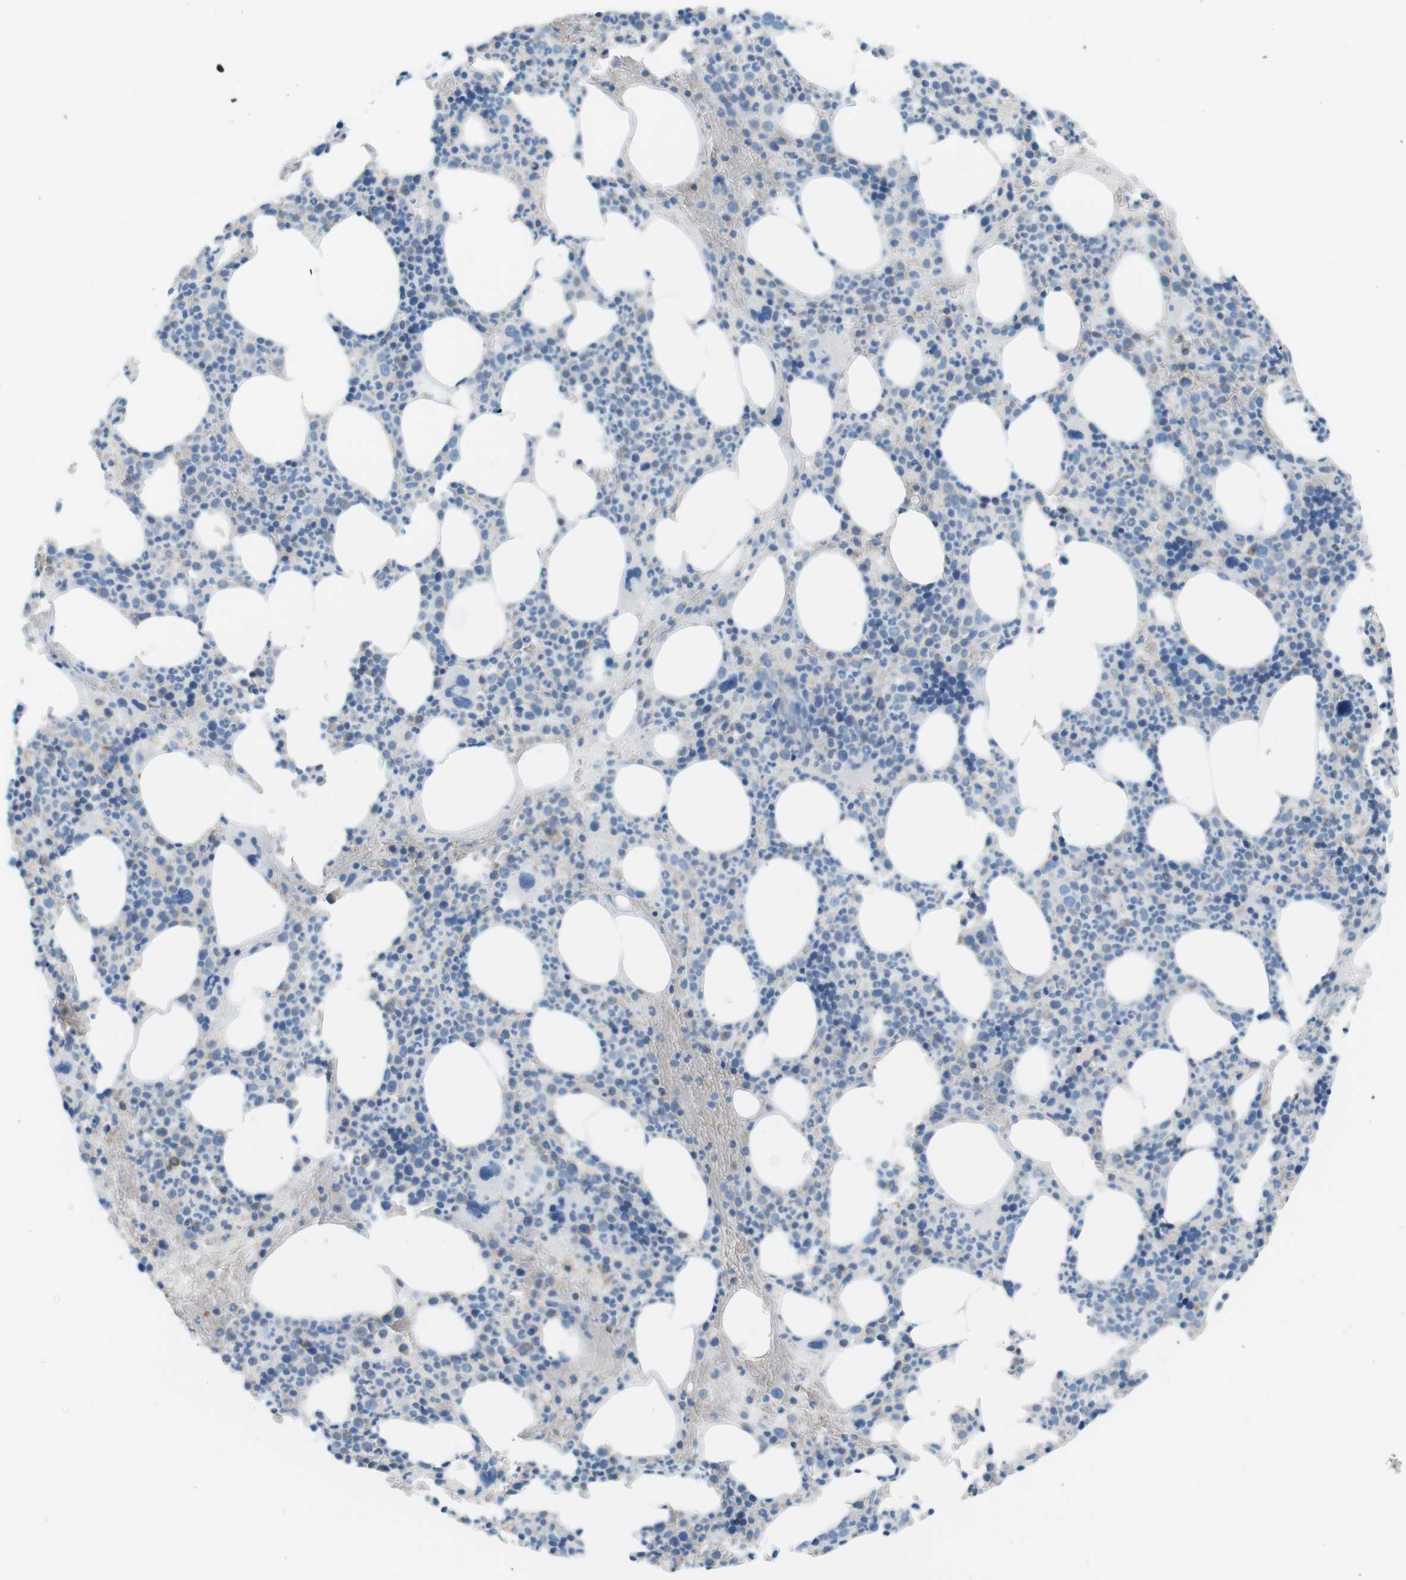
{"staining": {"intensity": "weak", "quantity": "<25%", "location": "cytoplasmic/membranous"}, "tissue": "bone marrow", "cell_type": "Hematopoietic cells", "image_type": "normal", "snomed": [{"axis": "morphology", "description": "Normal tissue, NOS"}, {"axis": "morphology", "description": "Inflammation, NOS"}, {"axis": "topography", "description": "Bone marrow"}], "caption": "IHC image of benign bone marrow: bone marrow stained with DAB (3,3'-diaminobenzidine) displays no significant protein staining in hematopoietic cells.", "gene": "VAMP1", "patient": {"sex": "male", "age": 73}}